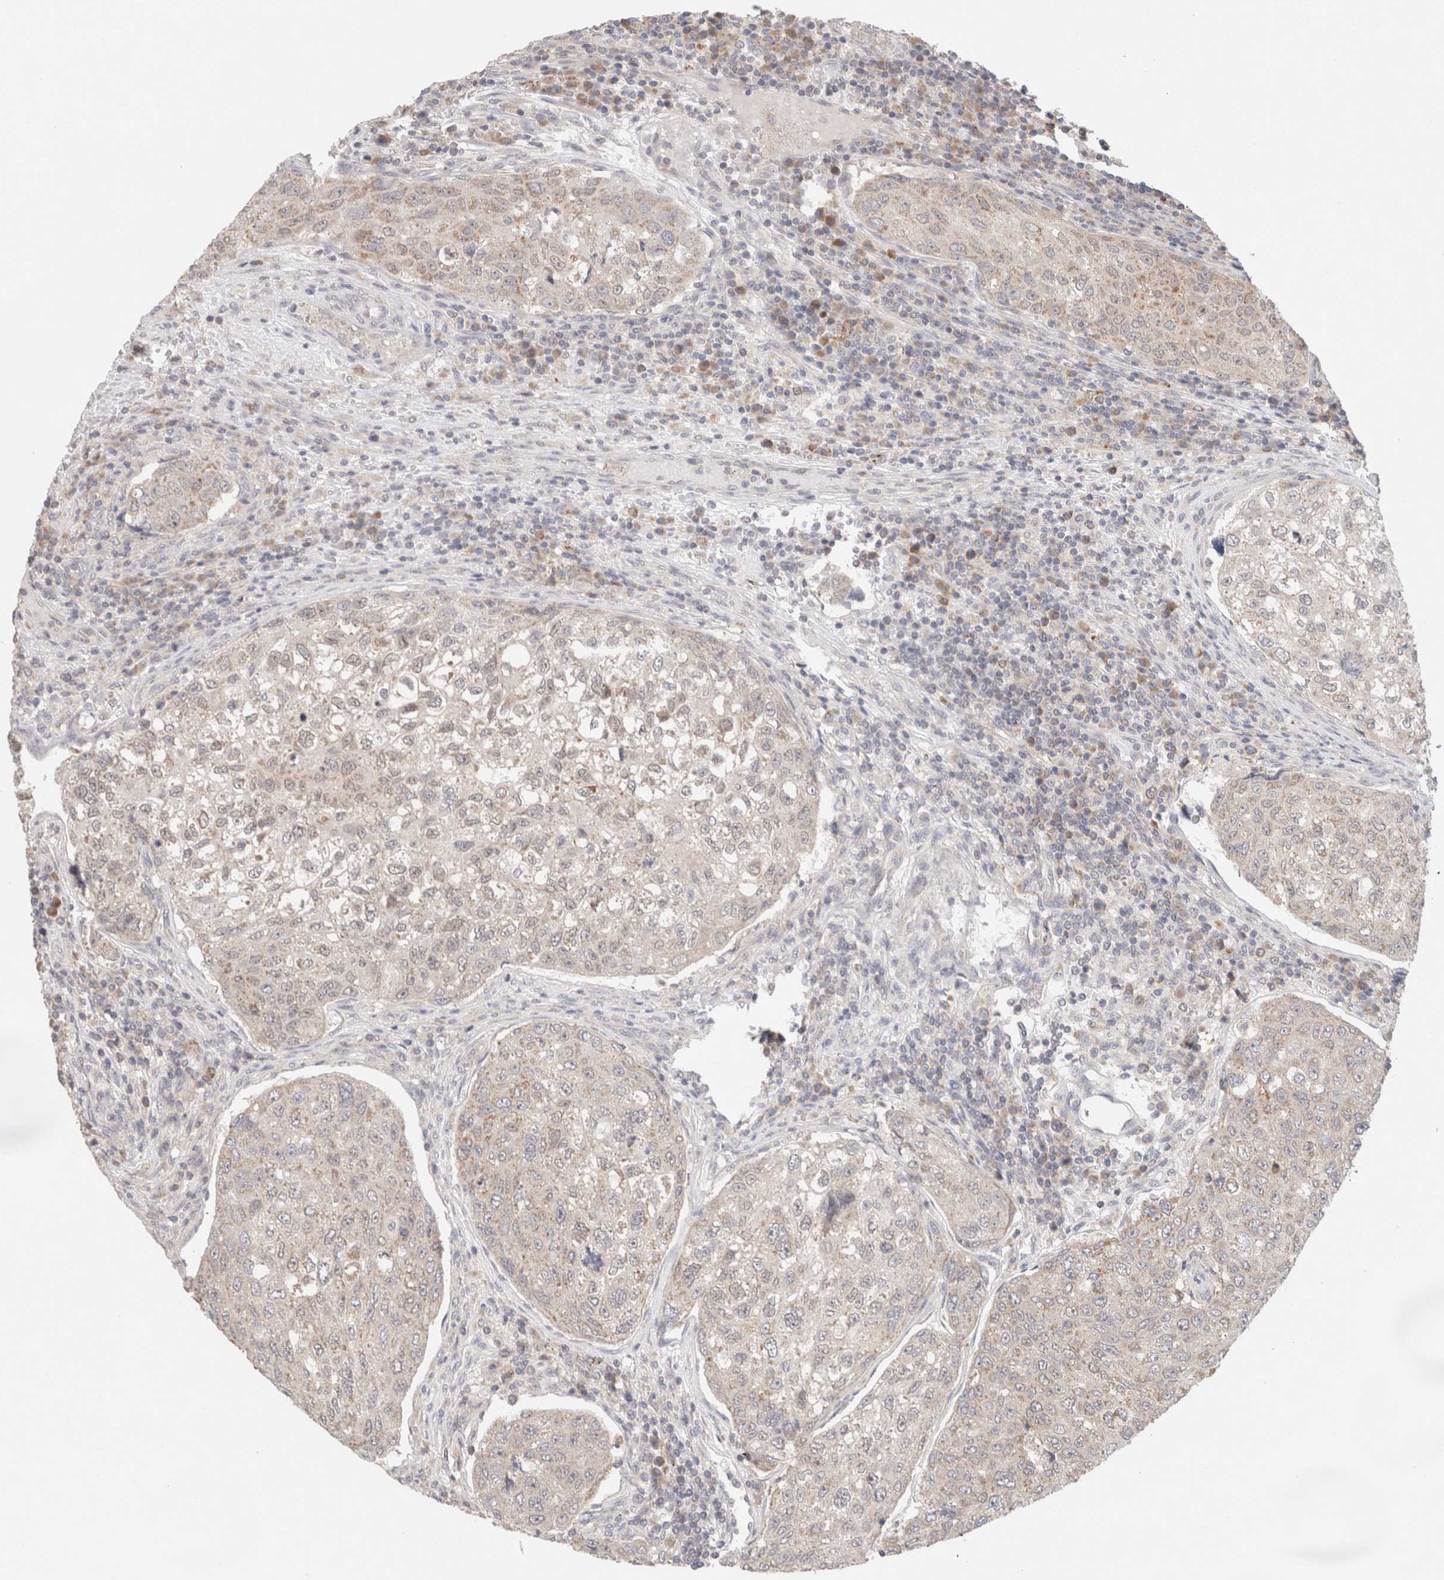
{"staining": {"intensity": "weak", "quantity": "25%-75%", "location": "cytoplasmic/membranous"}, "tissue": "urothelial cancer", "cell_type": "Tumor cells", "image_type": "cancer", "snomed": [{"axis": "morphology", "description": "Urothelial carcinoma, High grade"}, {"axis": "topography", "description": "Lymph node"}, {"axis": "topography", "description": "Urinary bladder"}], "caption": "Protein staining reveals weak cytoplasmic/membranous positivity in approximately 25%-75% of tumor cells in urothelial cancer. (Brightfield microscopy of DAB IHC at high magnification).", "gene": "ERI3", "patient": {"sex": "male", "age": 51}}